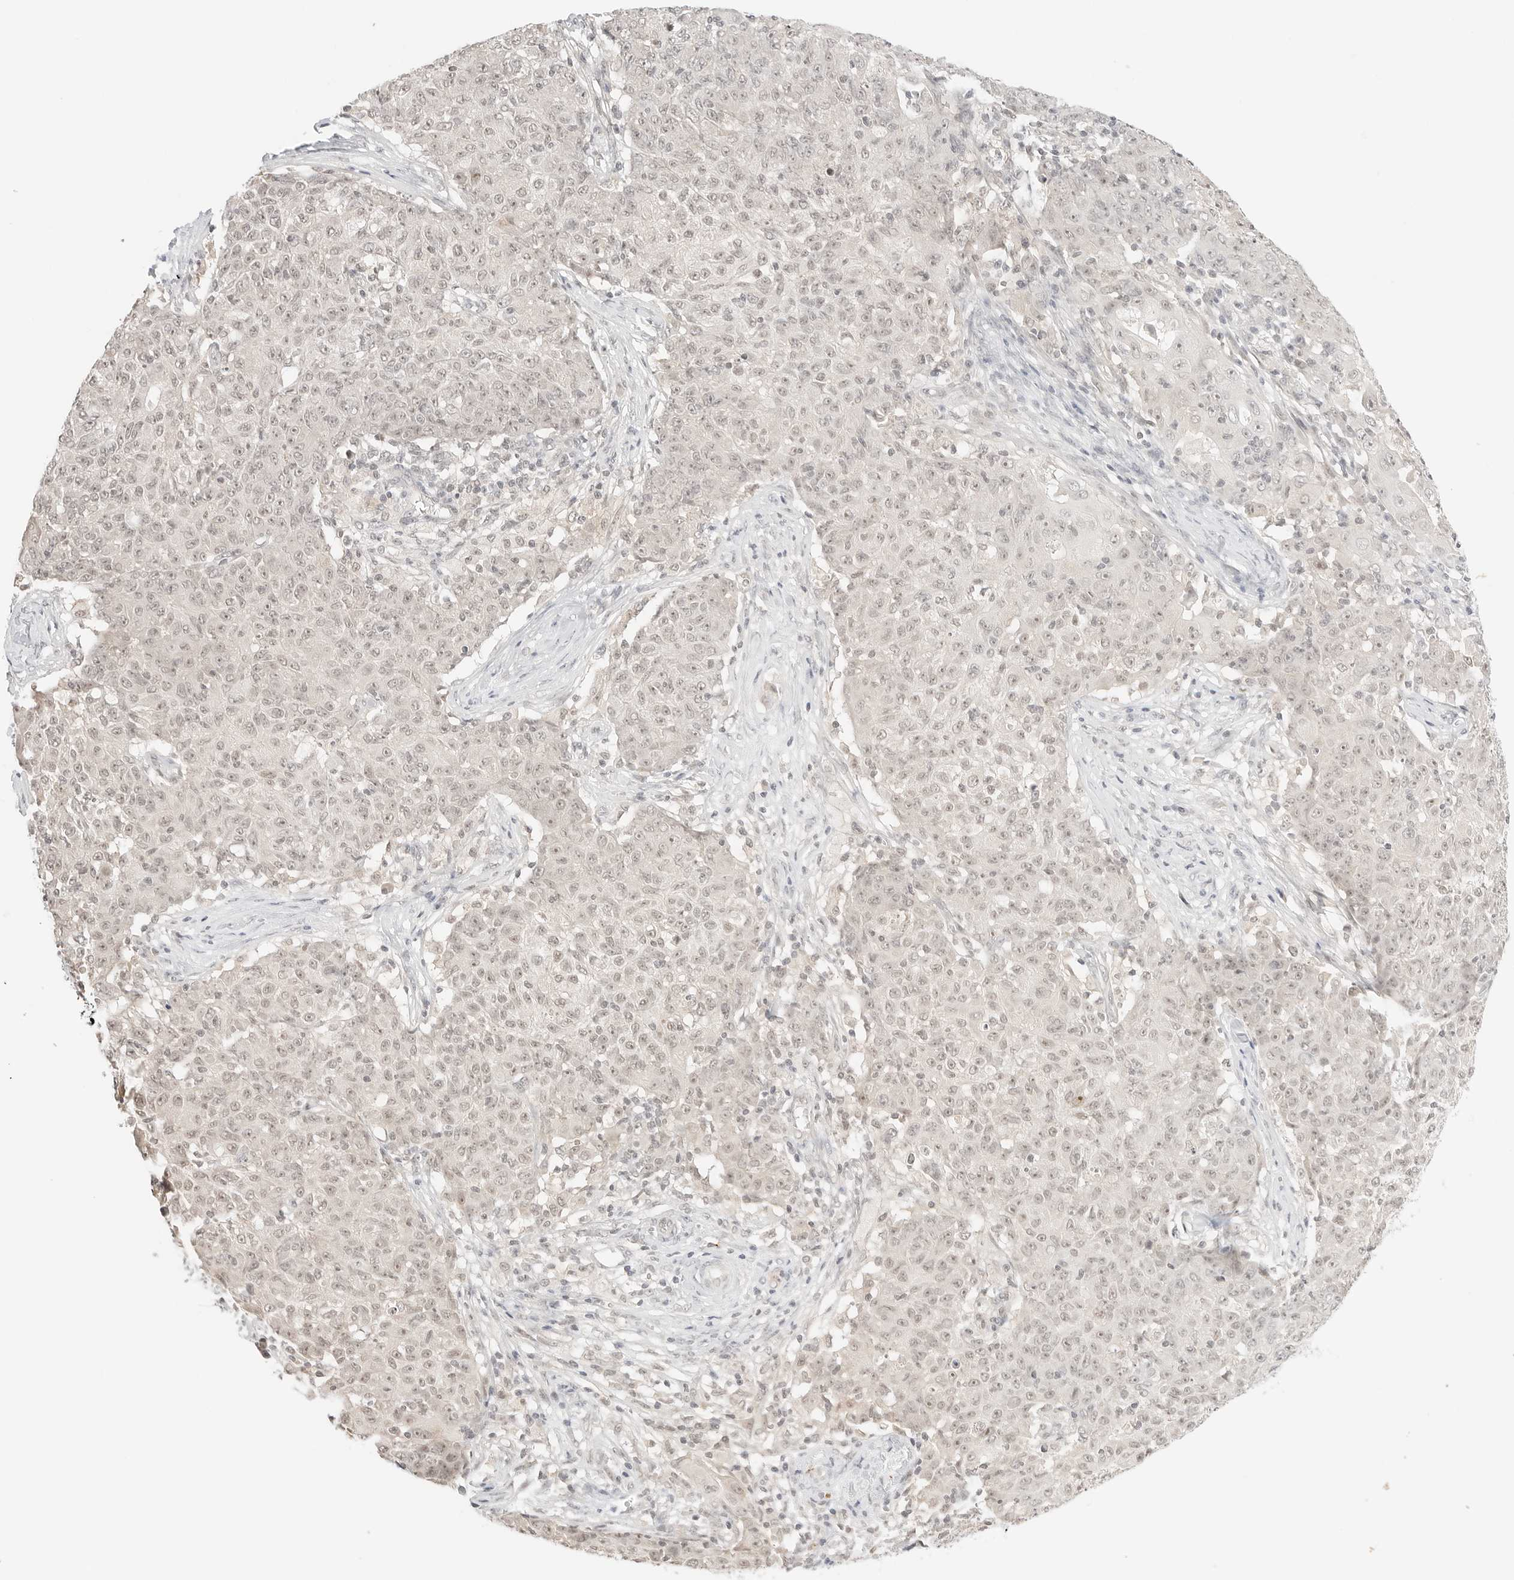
{"staining": {"intensity": "weak", "quantity": "25%-75%", "location": "nuclear"}, "tissue": "ovarian cancer", "cell_type": "Tumor cells", "image_type": "cancer", "snomed": [{"axis": "morphology", "description": "Carcinoma, endometroid"}, {"axis": "topography", "description": "Ovary"}], "caption": "Tumor cells reveal low levels of weak nuclear expression in about 25%-75% of cells in ovarian cancer.", "gene": "RPS6KL1", "patient": {"sex": "female", "age": 42}}